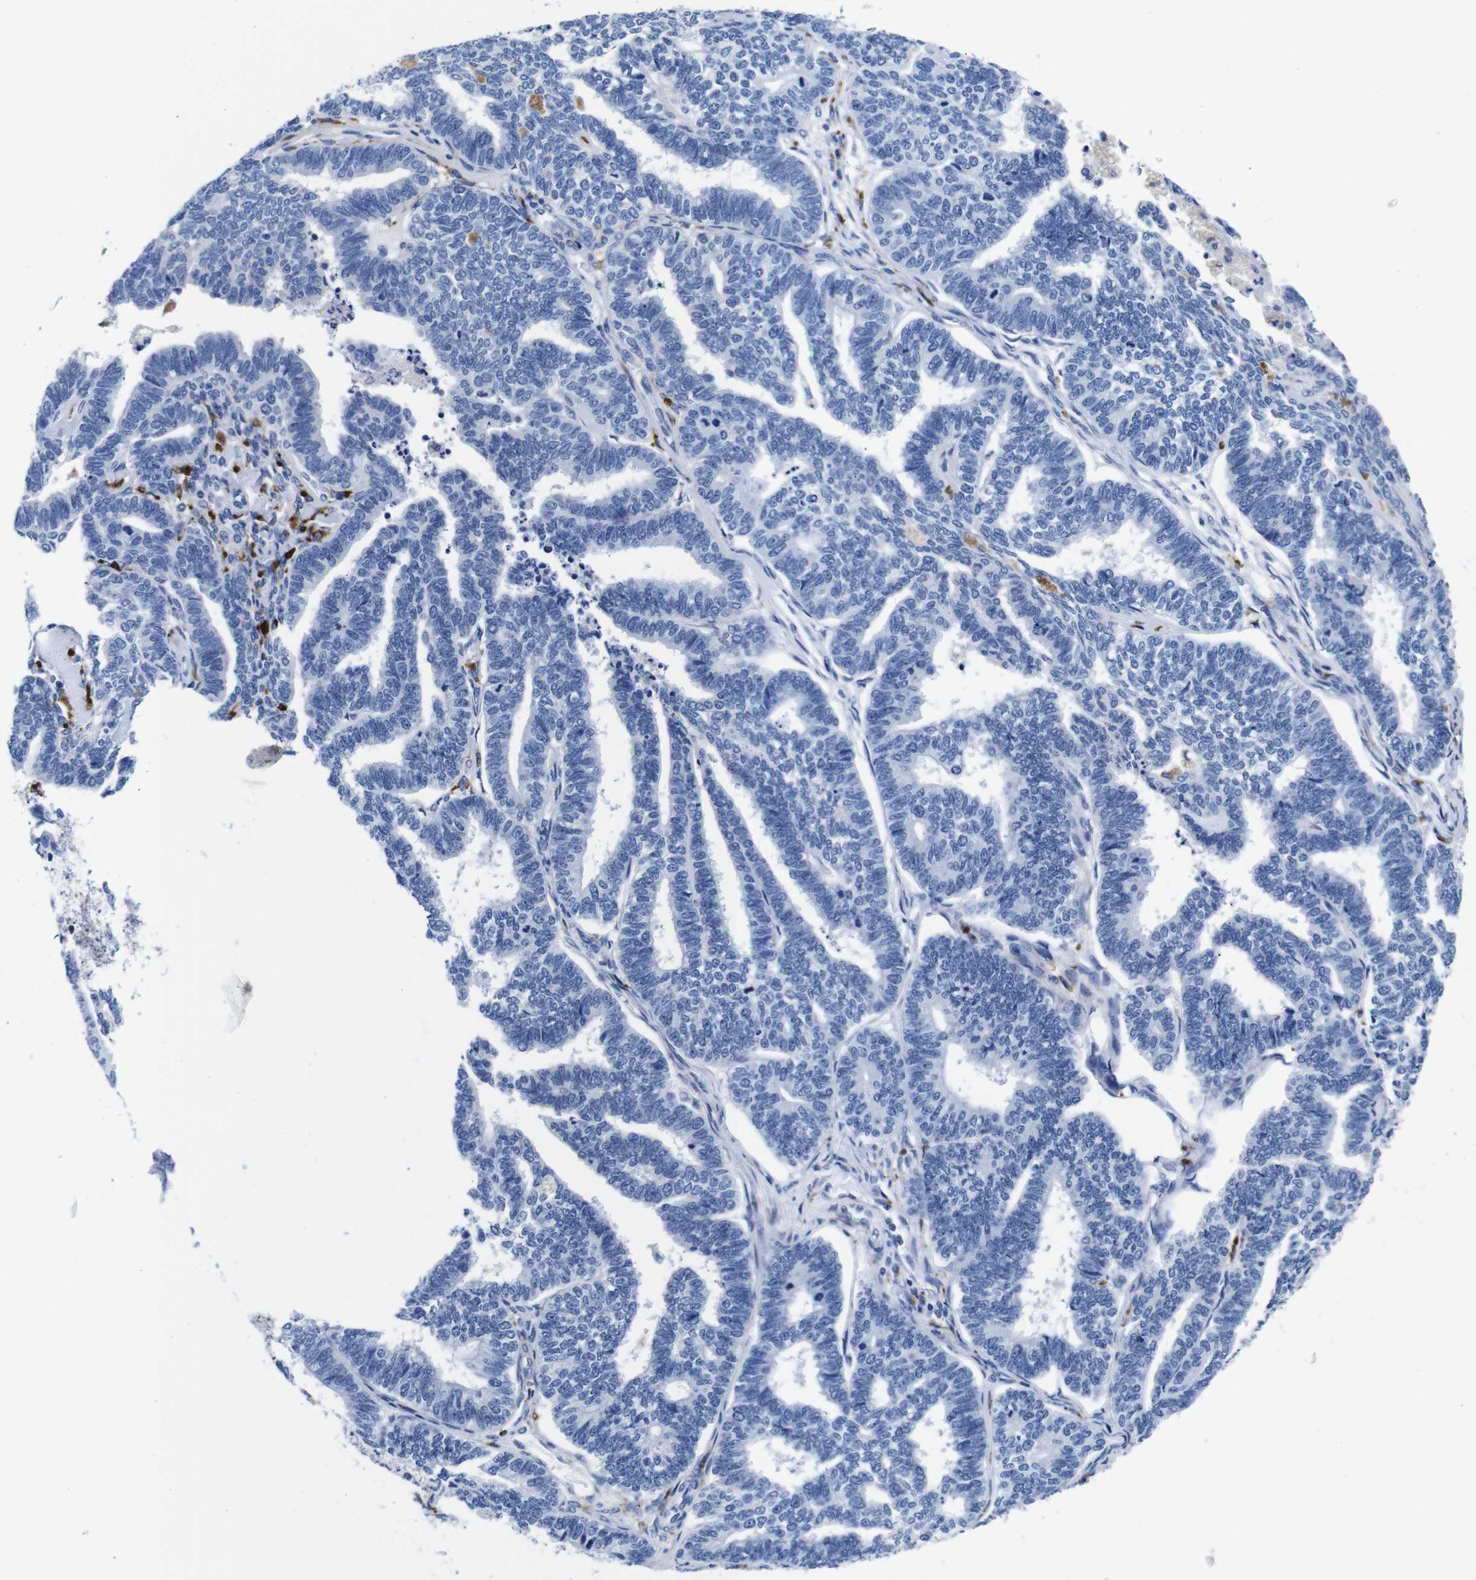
{"staining": {"intensity": "negative", "quantity": "none", "location": "none"}, "tissue": "endometrial cancer", "cell_type": "Tumor cells", "image_type": "cancer", "snomed": [{"axis": "morphology", "description": "Adenocarcinoma, NOS"}, {"axis": "topography", "description": "Endometrium"}], "caption": "IHC histopathology image of neoplastic tissue: human endometrial cancer (adenocarcinoma) stained with DAB (3,3'-diaminobenzidine) demonstrates no significant protein staining in tumor cells. (DAB (3,3'-diaminobenzidine) IHC visualized using brightfield microscopy, high magnification).", "gene": "HLA-DMB", "patient": {"sex": "female", "age": 70}}